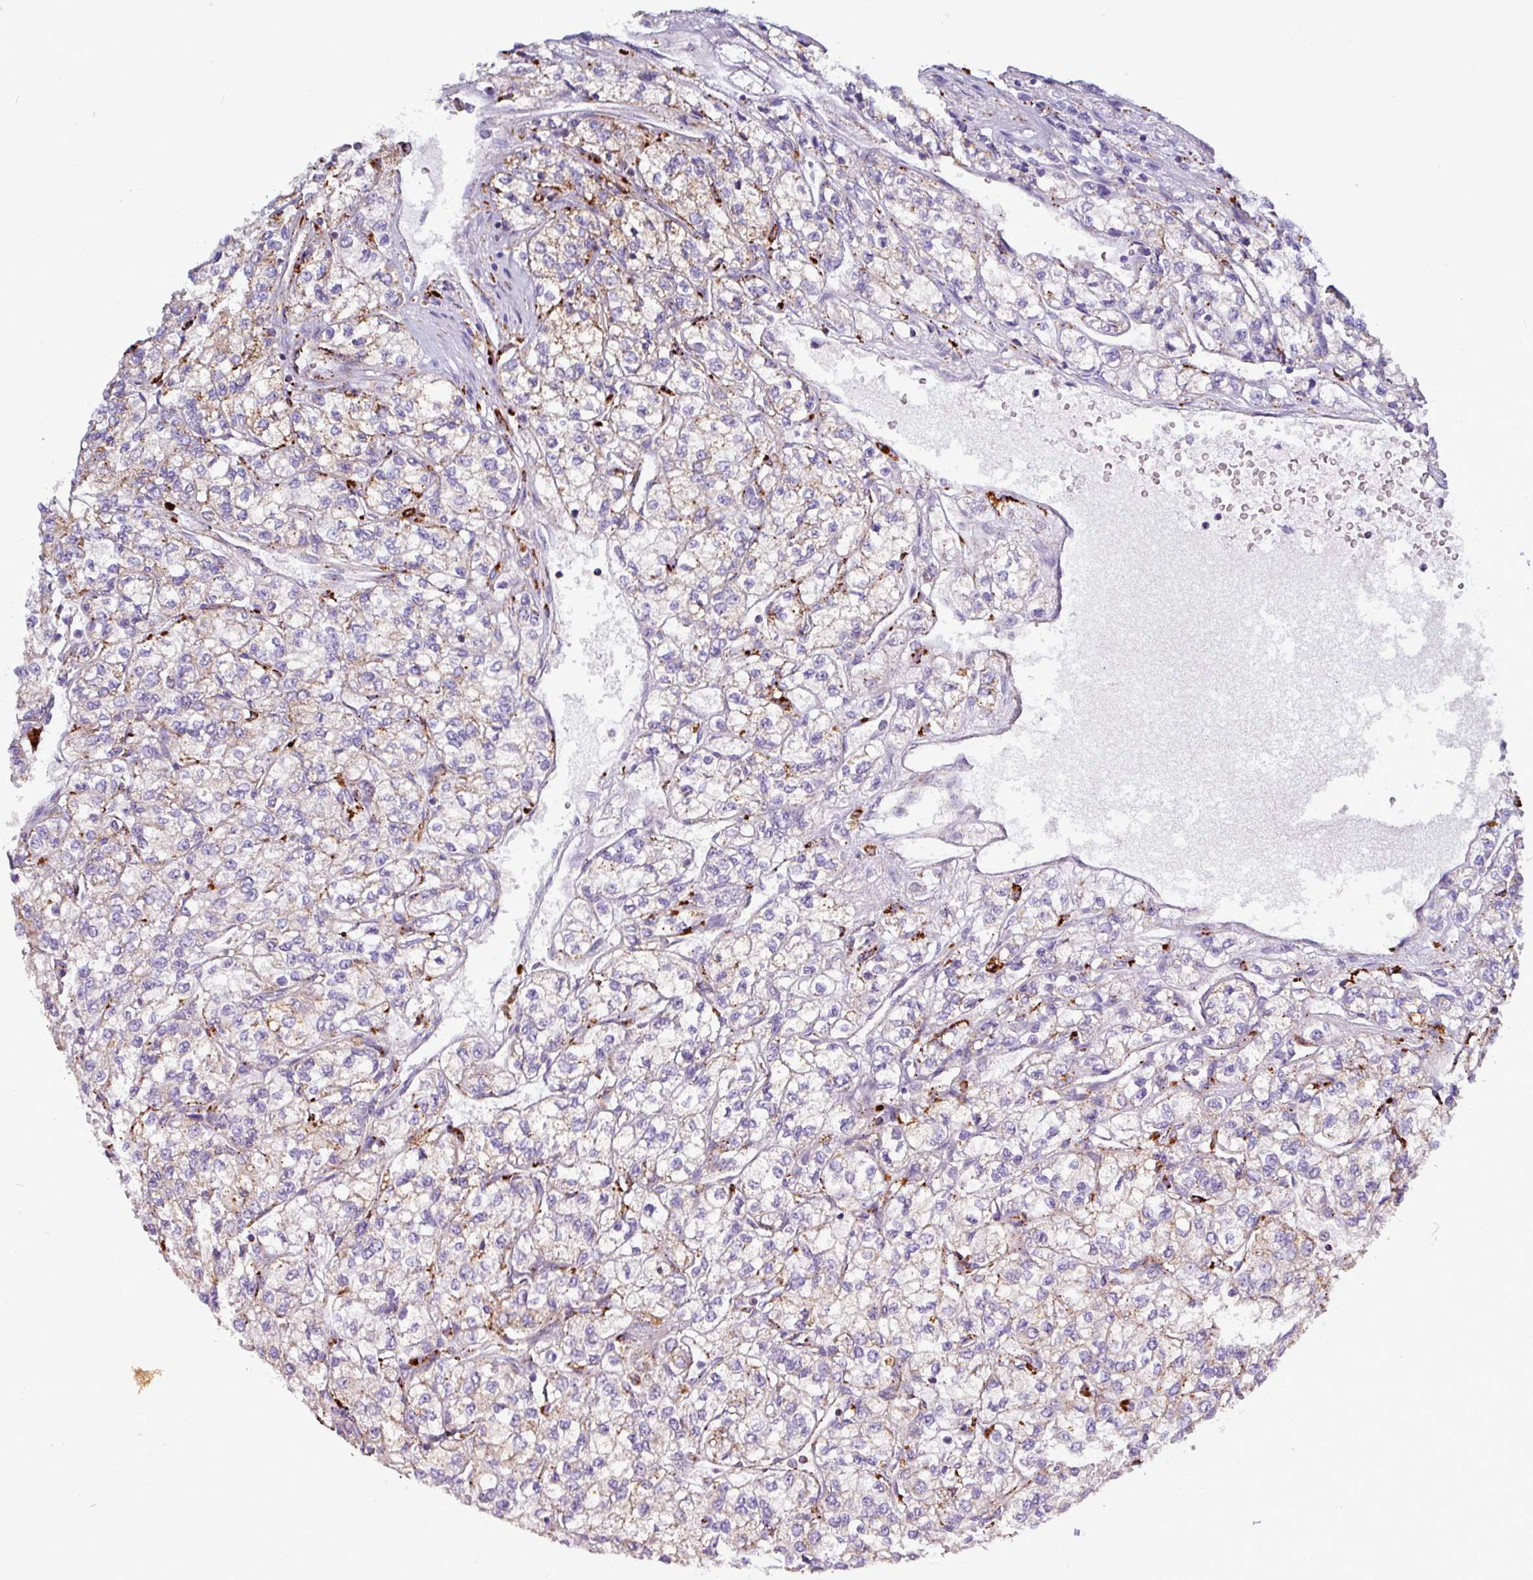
{"staining": {"intensity": "weak", "quantity": "25%-75%", "location": "cytoplasmic/membranous"}, "tissue": "renal cancer", "cell_type": "Tumor cells", "image_type": "cancer", "snomed": [{"axis": "morphology", "description": "Adenocarcinoma, NOS"}, {"axis": "topography", "description": "Kidney"}], "caption": "Immunohistochemical staining of renal cancer (adenocarcinoma) shows low levels of weak cytoplasmic/membranous protein positivity in about 25%-75% of tumor cells.", "gene": "AMIGO2", "patient": {"sex": "male", "age": 80}}